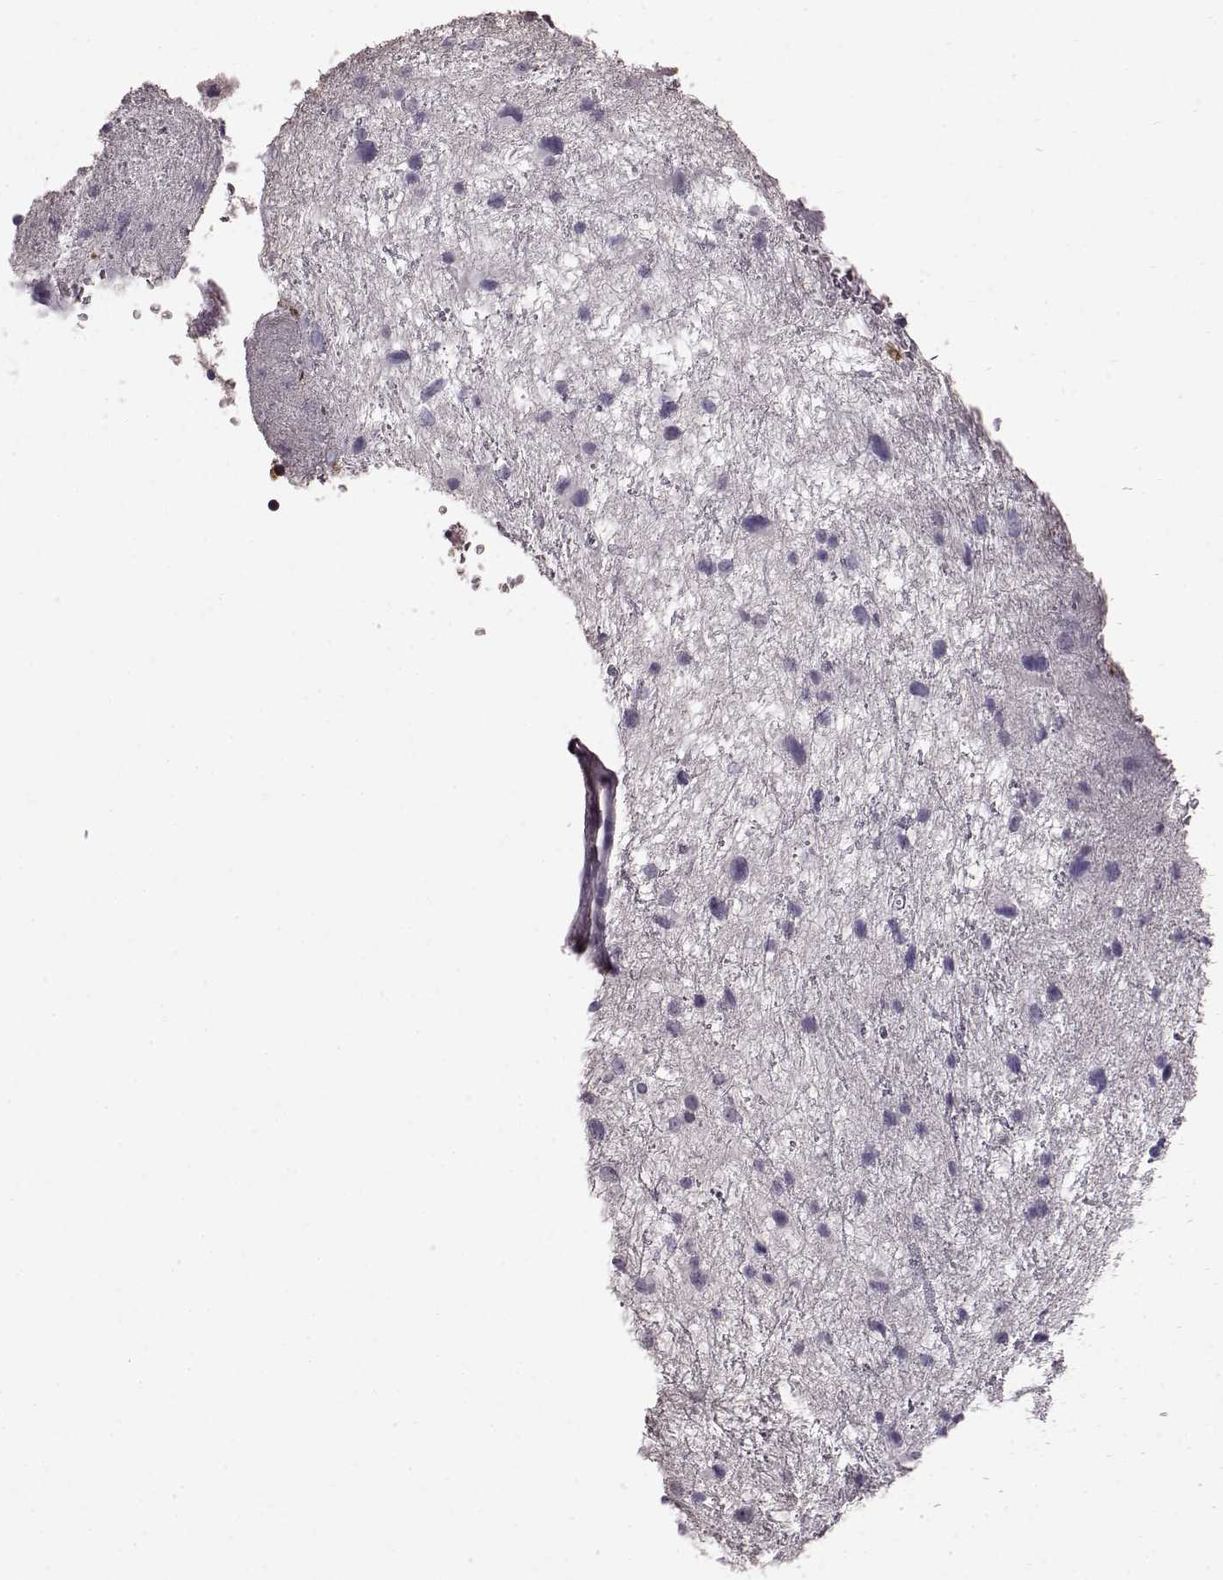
{"staining": {"intensity": "negative", "quantity": "none", "location": "none"}, "tissue": "glioma", "cell_type": "Tumor cells", "image_type": "cancer", "snomed": [{"axis": "morphology", "description": "Glioma, malignant, Low grade"}, {"axis": "topography", "description": "Brain"}], "caption": "IHC of malignant glioma (low-grade) shows no expression in tumor cells.", "gene": "FUT4", "patient": {"sex": "female", "age": 32}}